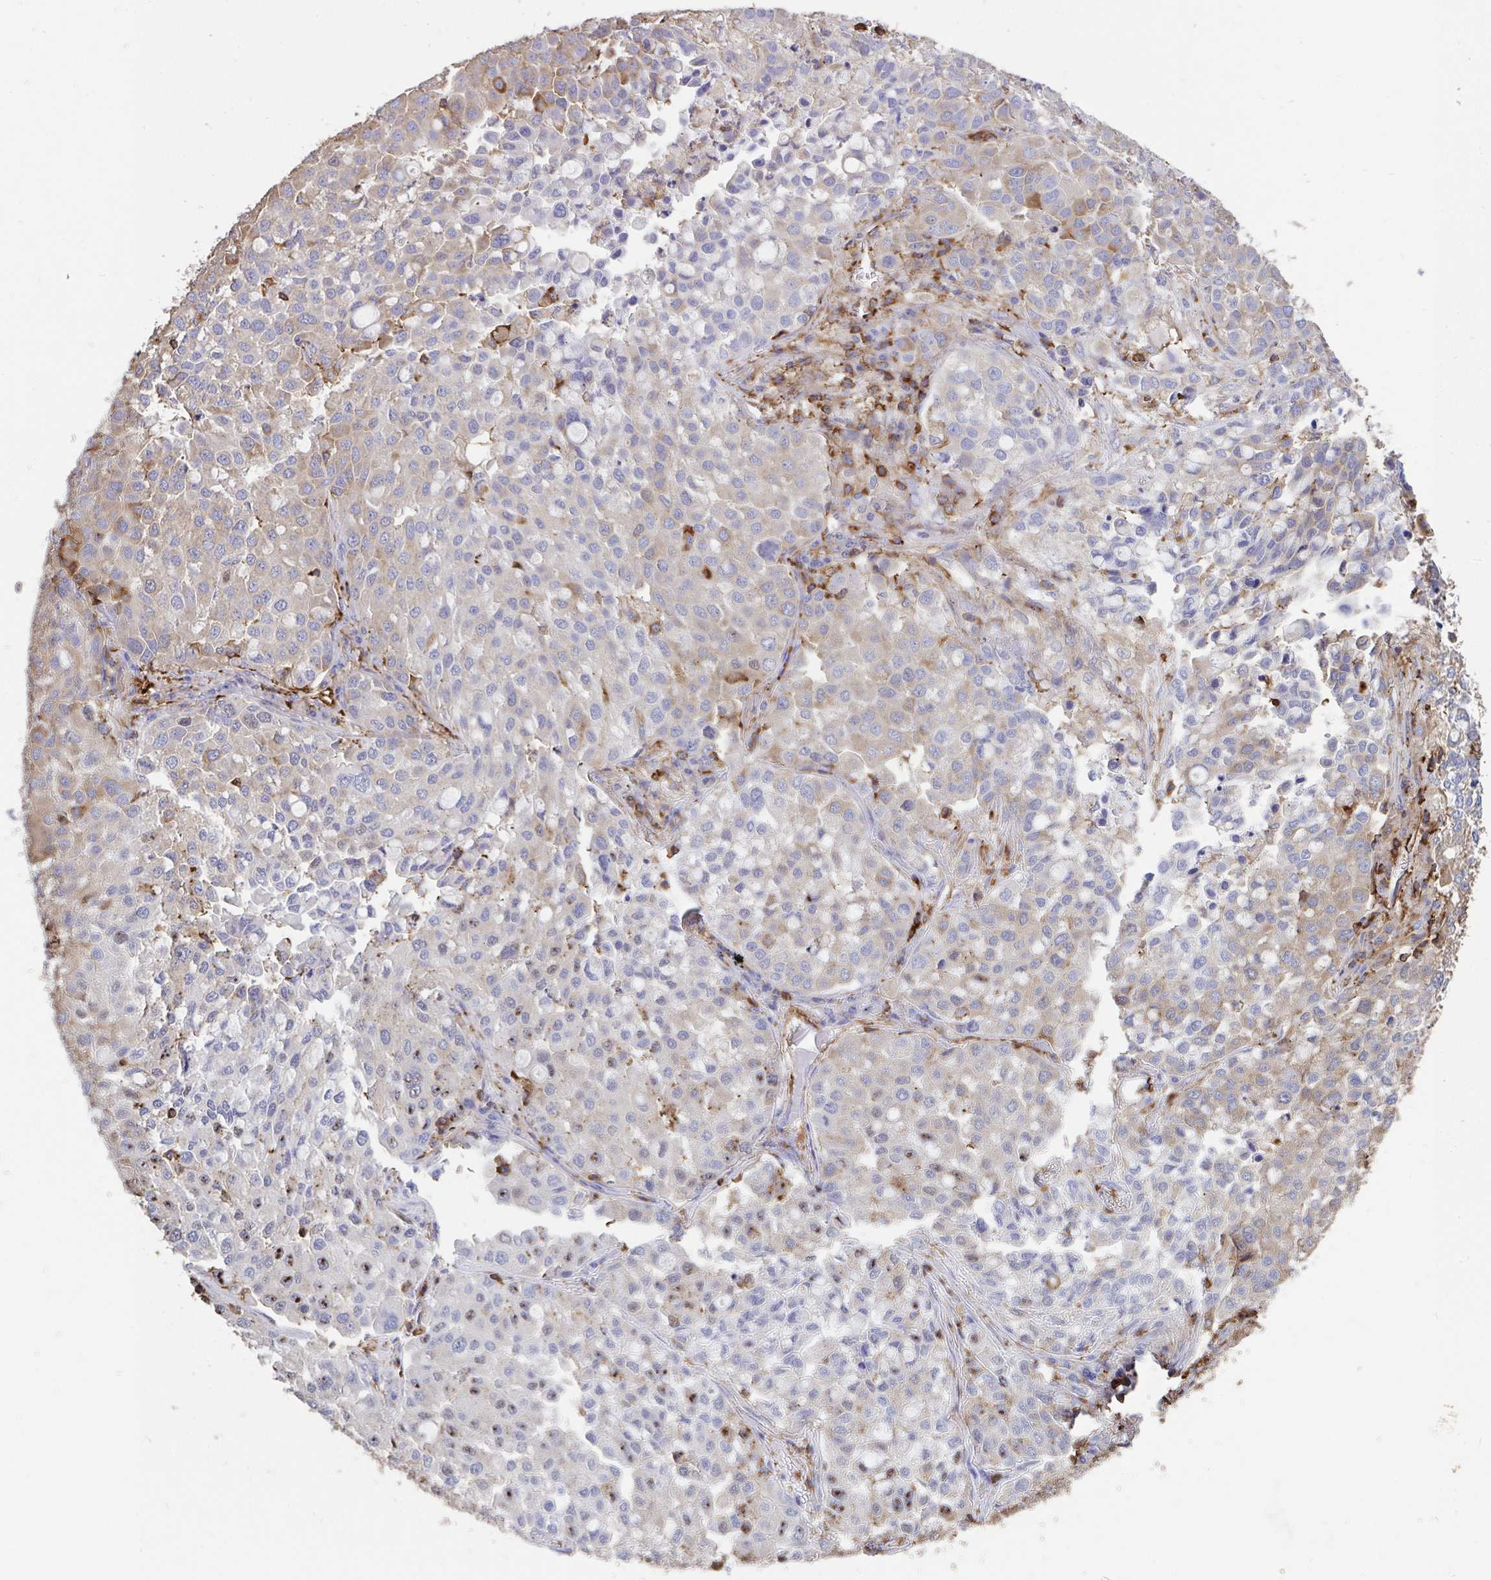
{"staining": {"intensity": "negative", "quantity": "none", "location": "none"}, "tissue": "lung cancer", "cell_type": "Tumor cells", "image_type": "cancer", "snomed": [{"axis": "morphology", "description": "Adenocarcinoma, NOS"}, {"axis": "morphology", "description": "Adenocarcinoma, metastatic, NOS"}, {"axis": "topography", "description": "Lymph node"}, {"axis": "topography", "description": "Lung"}], "caption": "This photomicrograph is of lung metastatic adenocarcinoma stained with immunohistochemistry to label a protein in brown with the nuclei are counter-stained blue. There is no staining in tumor cells.", "gene": "CFL1", "patient": {"sex": "female", "age": 65}}